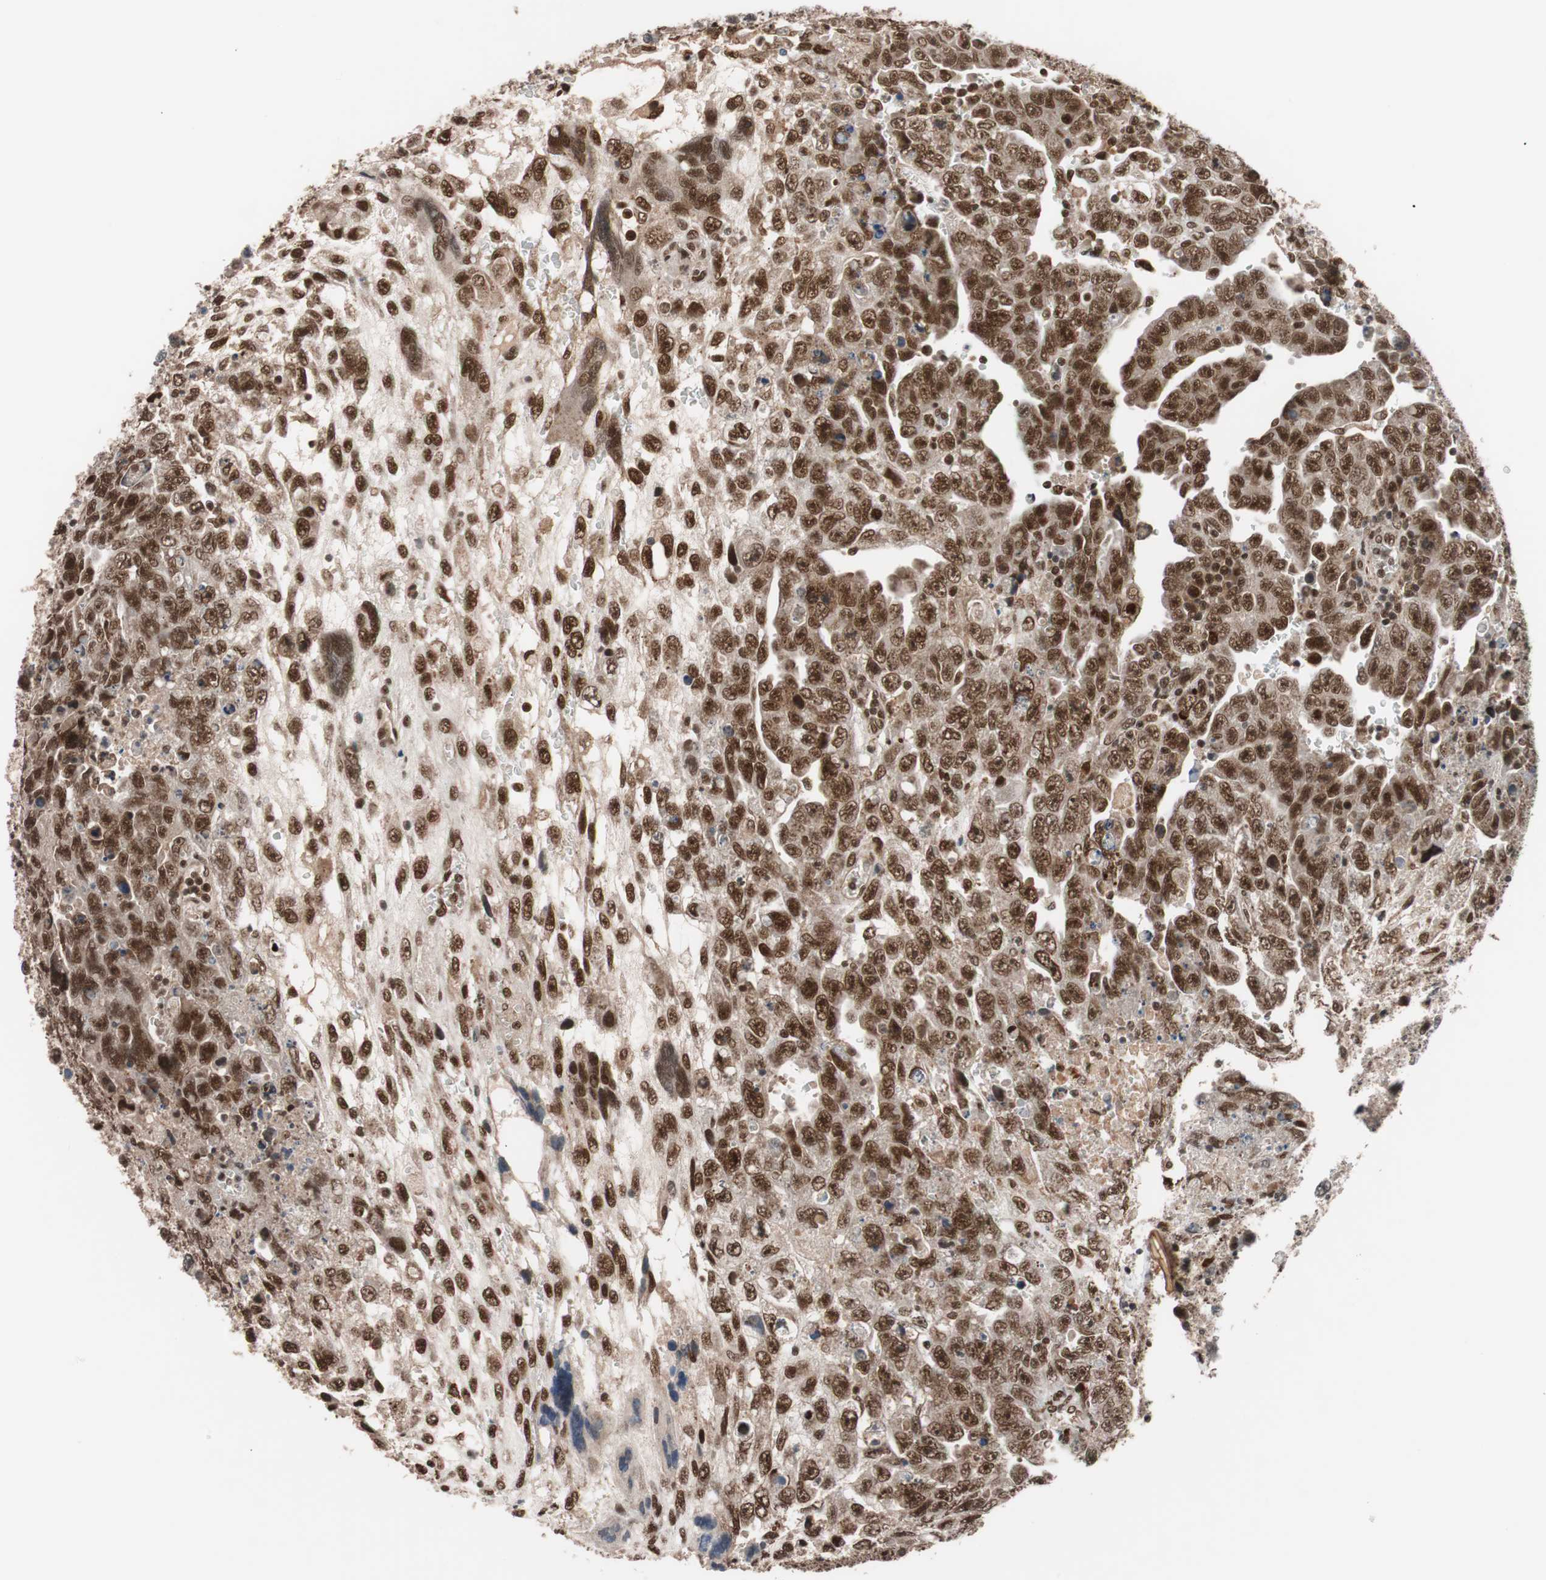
{"staining": {"intensity": "strong", "quantity": ">75%", "location": "cytoplasmic/membranous,nuclear"}, "tissue": "testis cancer", "cell_type": "Tumor cells", "image_type": "cancer", "snomed": [{"axis": "morphology", "description": "Carcinoma, Embryonal, NOS"}, {"axis": "topography", "description": "Testis"}], "caption": "The micrograph shows a brown stain indicating the presence of a protein in the cytoplasmic/membranous and nuclear of tumor cells in testis cancer. The protein of interest is shown in brown color, while the nuclei are stained blue.", "gene": "CHAMP1", "patient": {"sex": "male", "age": 28}}